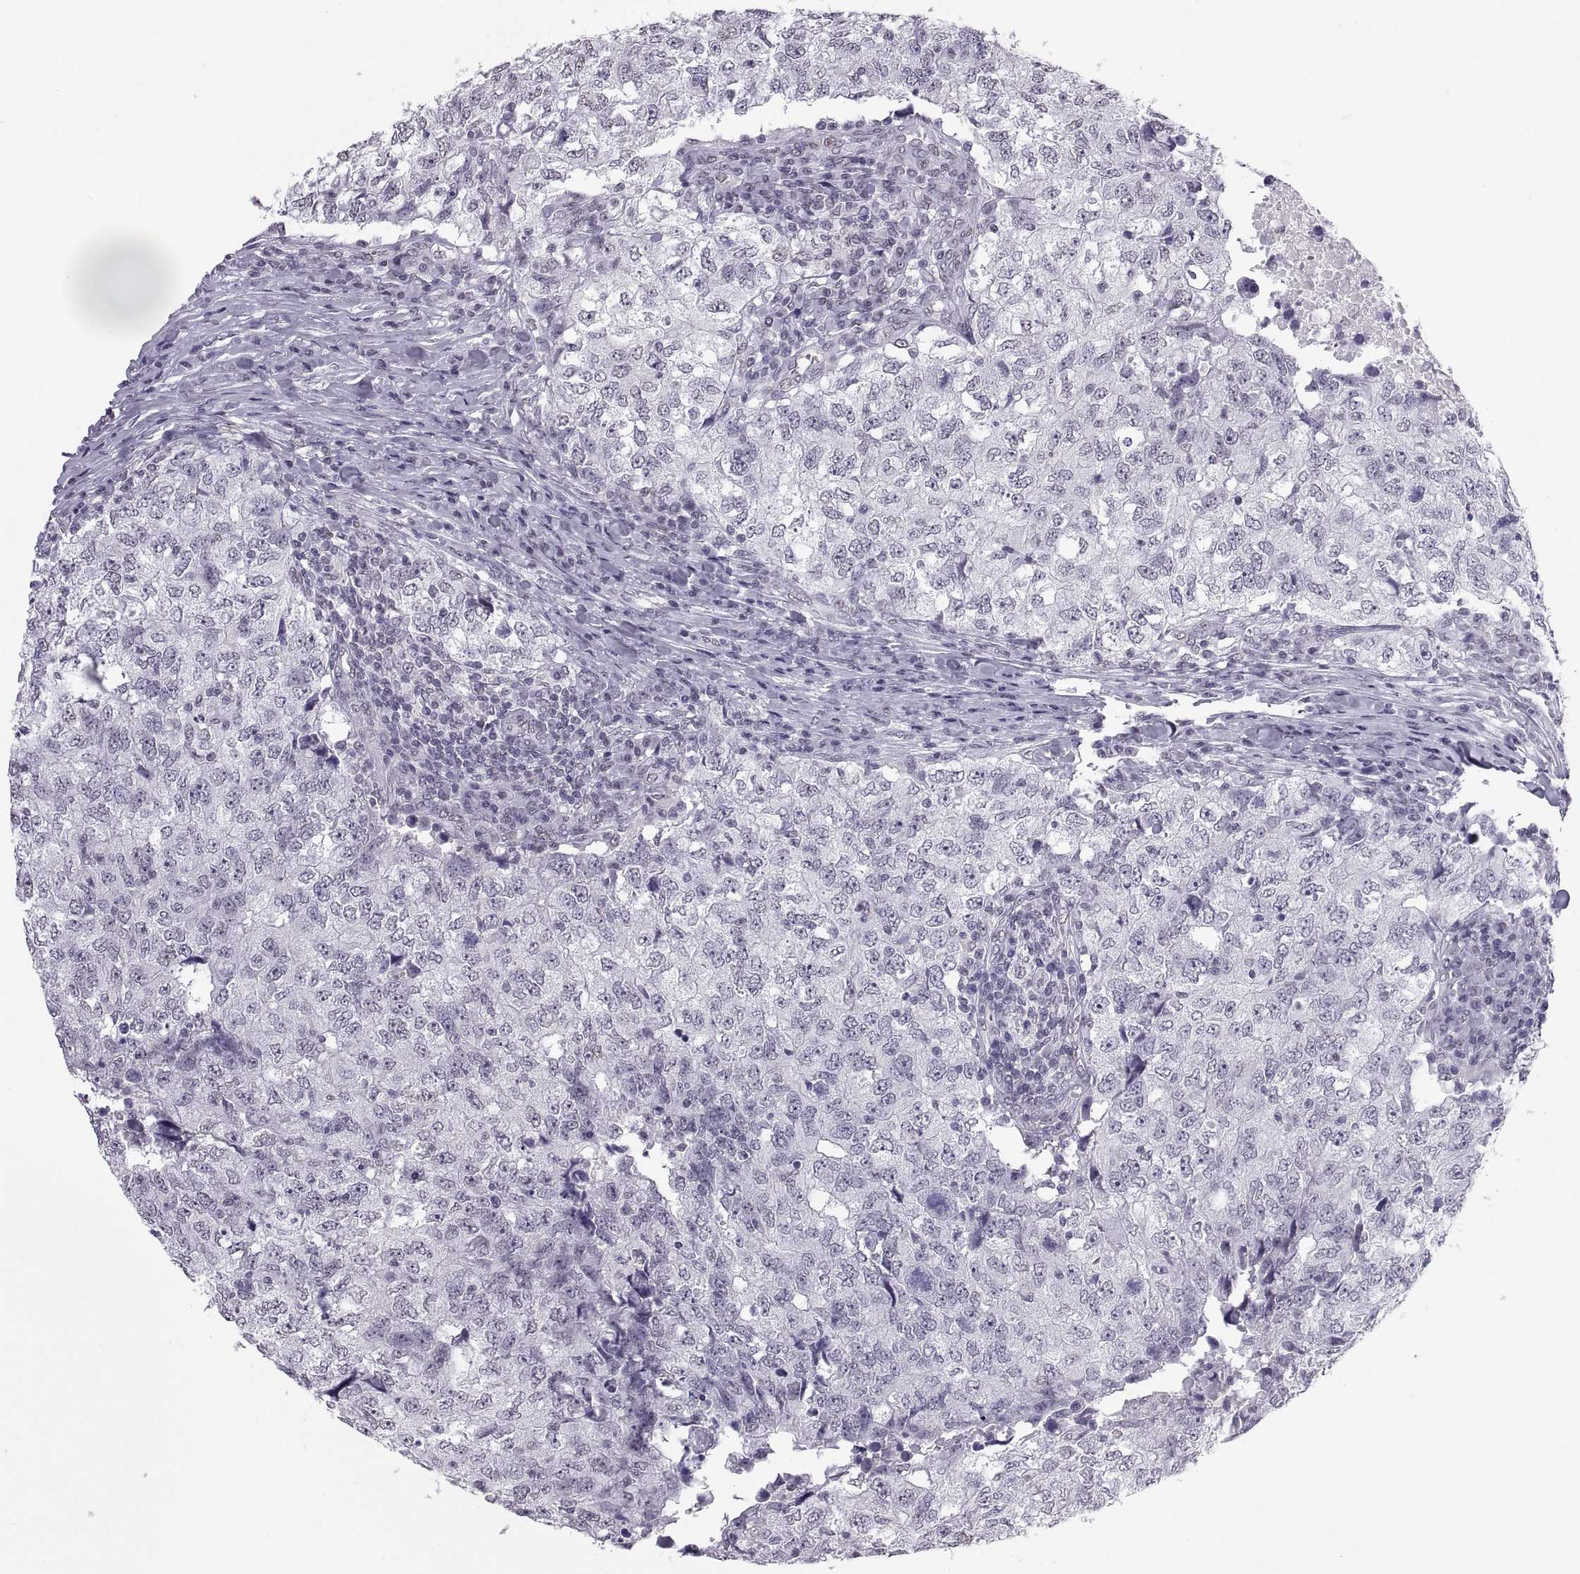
{"staining": {"intensity": "negative", "quantity": "none", "location": "none"}, "tissue": "breast cancer", "cell_type": "Tumor cells", "image_type": "cancer", "snomed": [{"axis": "morphology", "description": "Duct carcinoma"}, {"axis": "topography", "description": "Breast"}], "caption": "An immunohistochemistry histopathology image of intraductal carcinoma (breast) is shown. There is no staining in tumor cells of intraductal carcinoma (breast).", "gene": "CARTPT", "patient": {"sex": "female", "age": 30}}